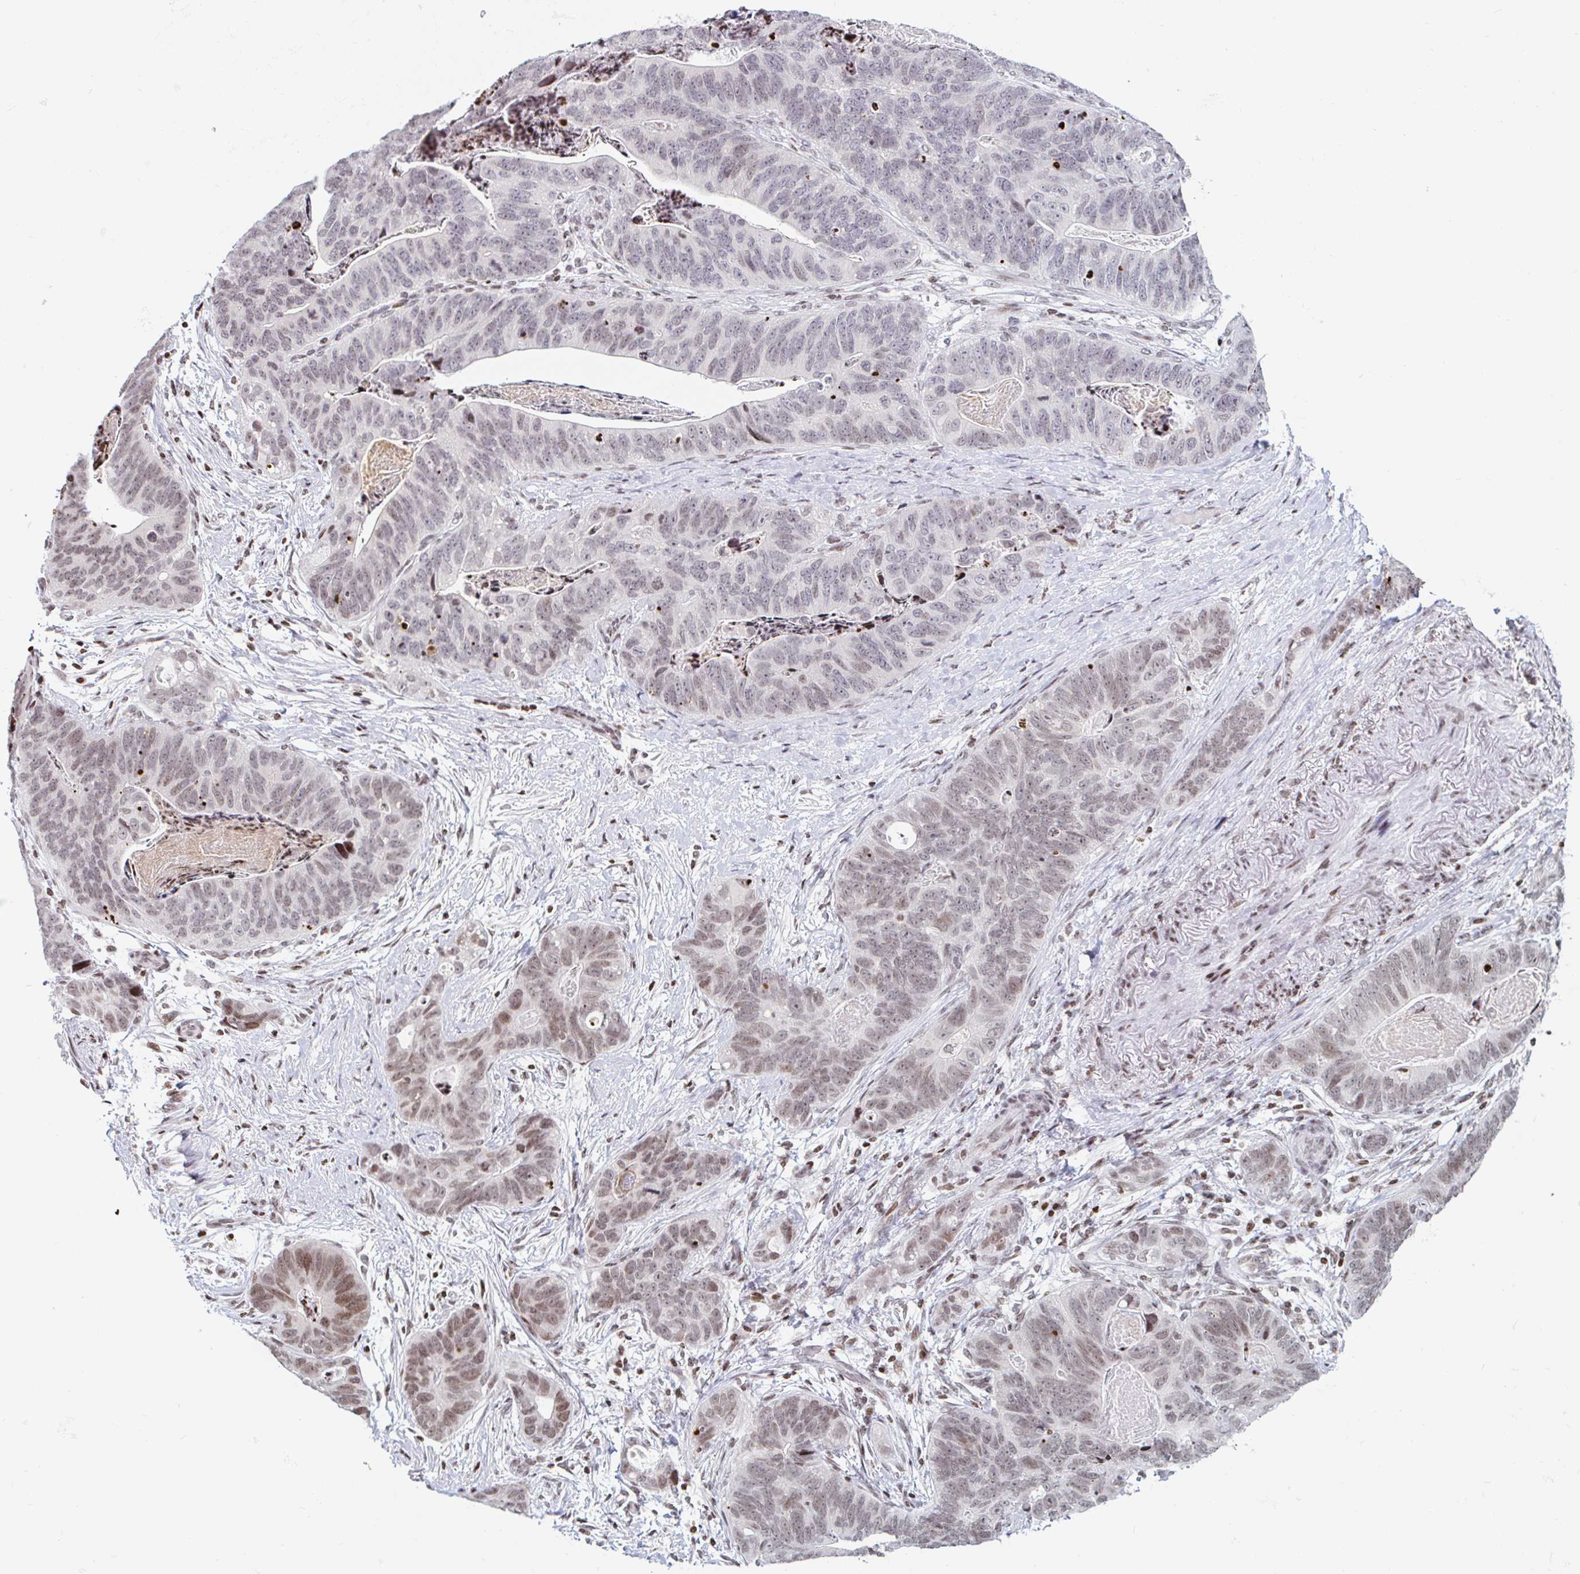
{"staining": {"intensity": "weak", "quantity": "25%-75%", "location": "nuclear"}, "tissue": "stomach cancer", "cell_type": "Tumor cells", "image_type": "cancer", "snomed": [{"axis": "morphology", "description": "Normal tissue, NOS"}, {"axis": "morphology", "description": "Adenocarcinoma, NOS"}, {"axis": "topography", "description": "Stomach"}], "caption": "Weak nuclear positivity for a protein is appreciated in about 25%-75% of tumor cells of stomach cancer (adenocarcinoma) using immunohistochemistry.", "gene": "HOXC10", "patient": {"sex": "female", "age": 89}}